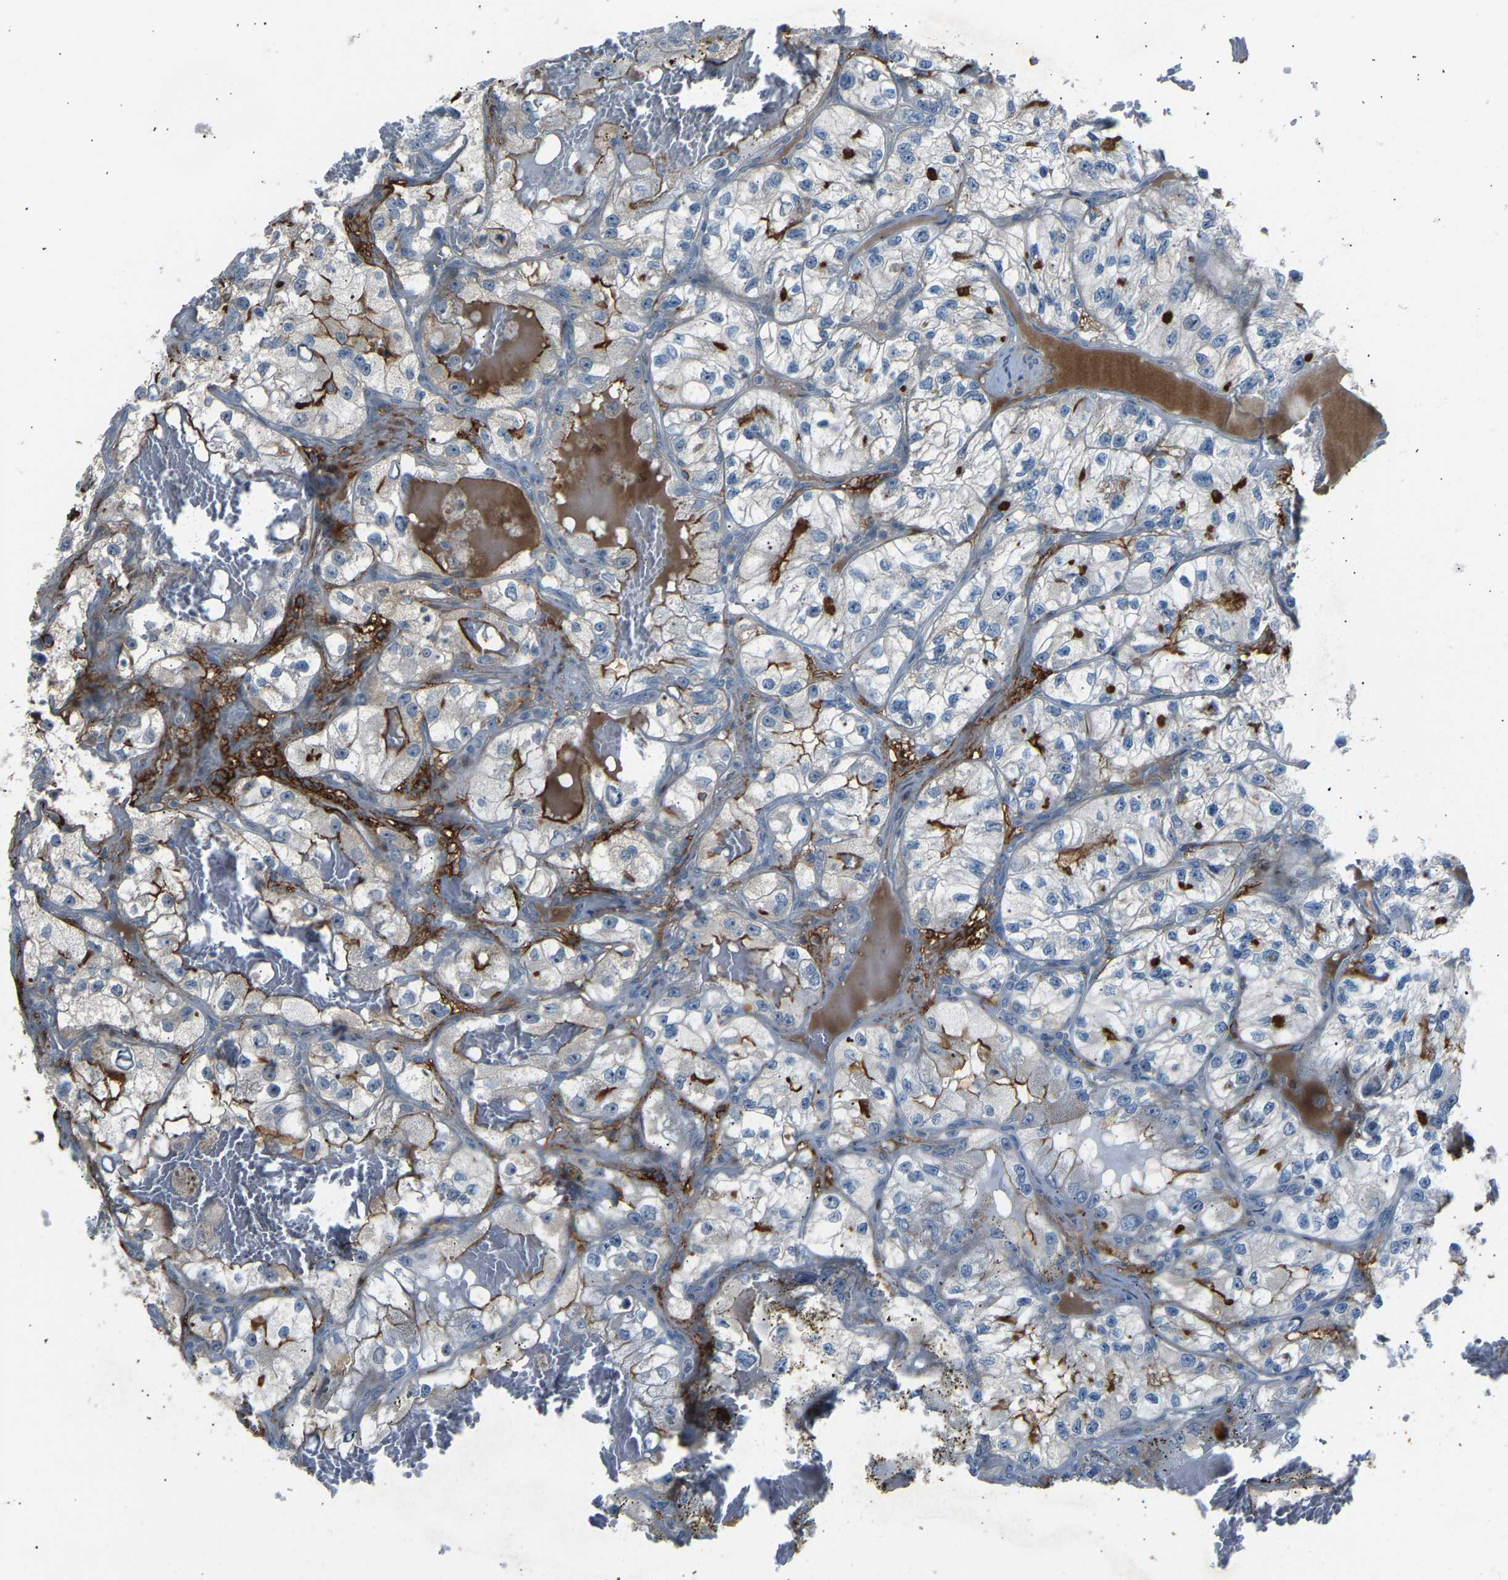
{"staining": {"intensity": "moderate", "quantity": "<25%", "location": "cytoplasmic/membranous"}, "tissue": "renal cancer", "cell_type": "Tumor cells", "image_type": "cancer", "snomed": [{"axis": "morphology", "description": "Adenocarcinoma, NOS"}, {"axis": "topography", "description": "Kidney"}], "caption": "Protein staining exhibits moderate cytoplasmic/membranous staining in about <25% of tumor cells in adenocarcinoma (renal). The staining is performed using DAB brown chromogen to label protein expression. The nuclei are counter-stained blue using hematoxylin.", "gene": "VPS41", "patient": {"sex": "female", "age": 57}}